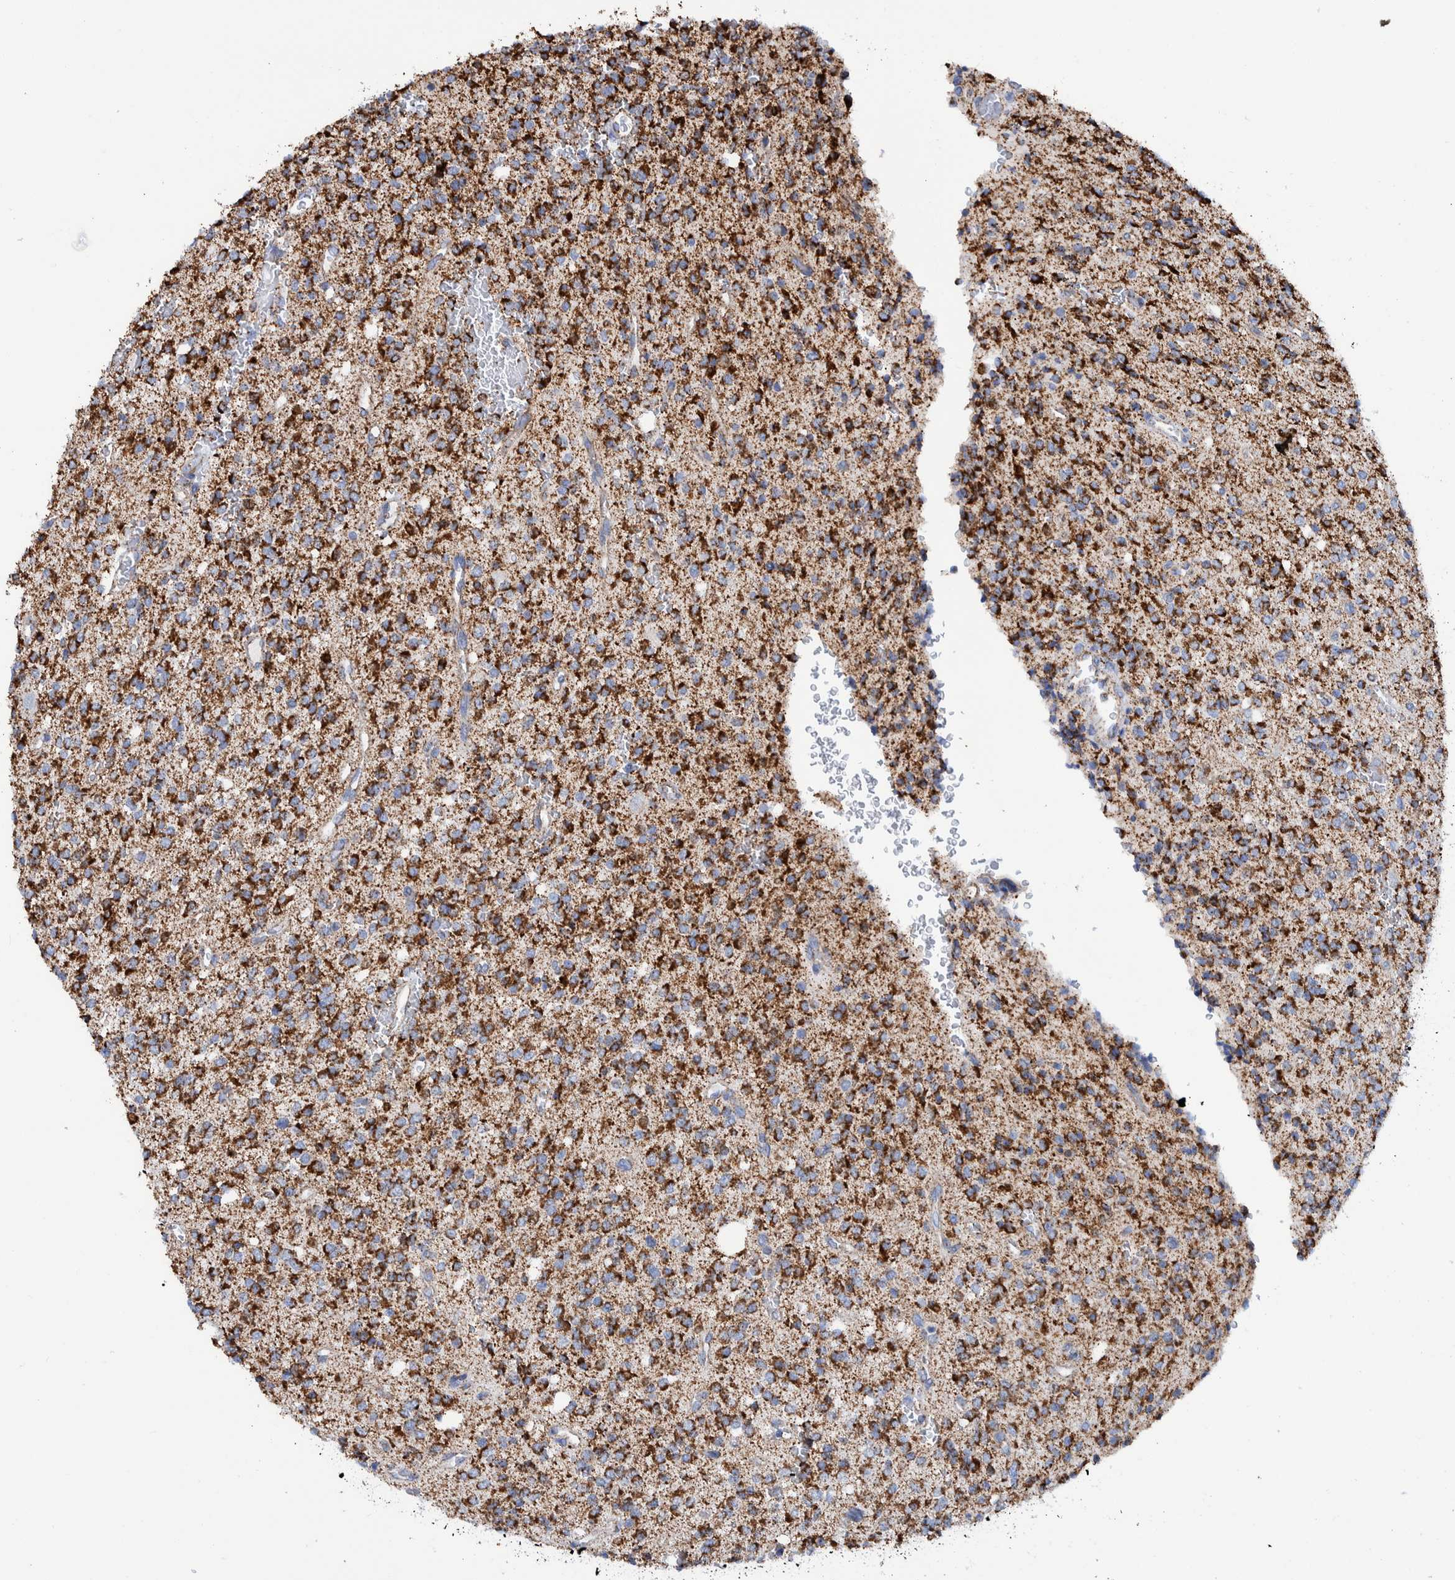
{"staining": {"intensity": "moderate", "quantity": ">75%", "location": "cytoplasmic/membranous"}, "tissue": "glioma", "cell_type": "Tumor cells", "image_type": "cancer", "snomed": [{"axis": "morphology", "description": "Glioma, malignant, High grade"}, {"axis": "topography", "description": "Brain"}], "caption": "Glioma stained for a protein (brown) shows moderate cytoplasmic/membranous positive staining in about >75% of tumor cells.", "gene": "DECR1", "patient": {"sex": "male", "age": 34}}